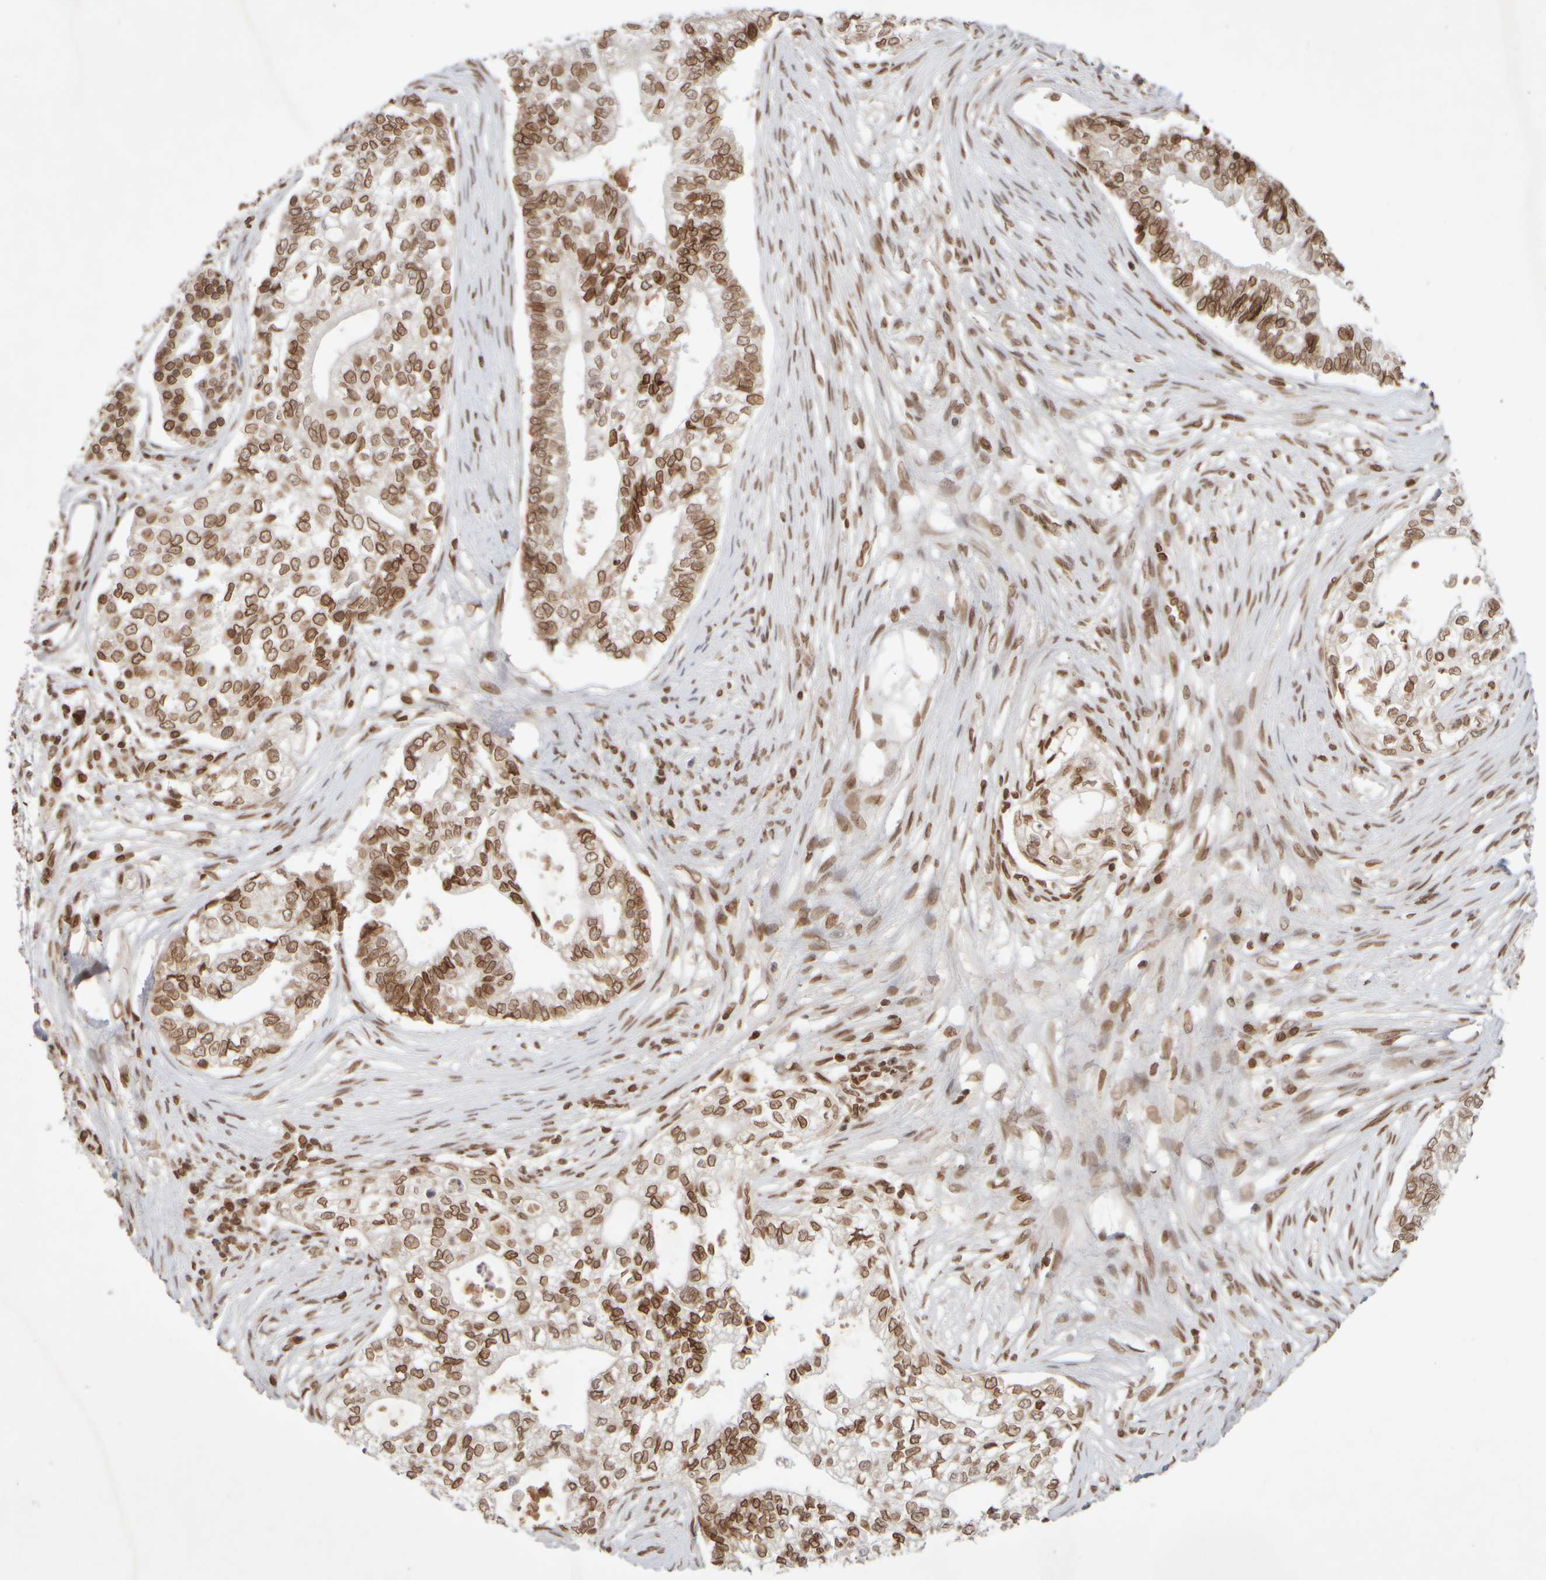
{"staining": {"intensity": "strong", "quantity": ">75%", "location": "cytoplasmic/membranous,nuclear"}, "tissue": "pancreatic cancer", "cell_type": "Tumor cells", "image_type": "cancer", "snomed": [{"axis": "morphology", "description": "Adenocarcinoma, NOS"}, {"axis": "topography", "description": "Pancreas"}], "caption": "The image displays immunohistochemical staining of adenocarcinoma (pancreatic). There is strong cytoplasmic/membranous and nuclear expression is appreciated in about >75% of tumor cells.", "gene": "ZC3HC1", "patient": {"sex": "male", "age": 72}}